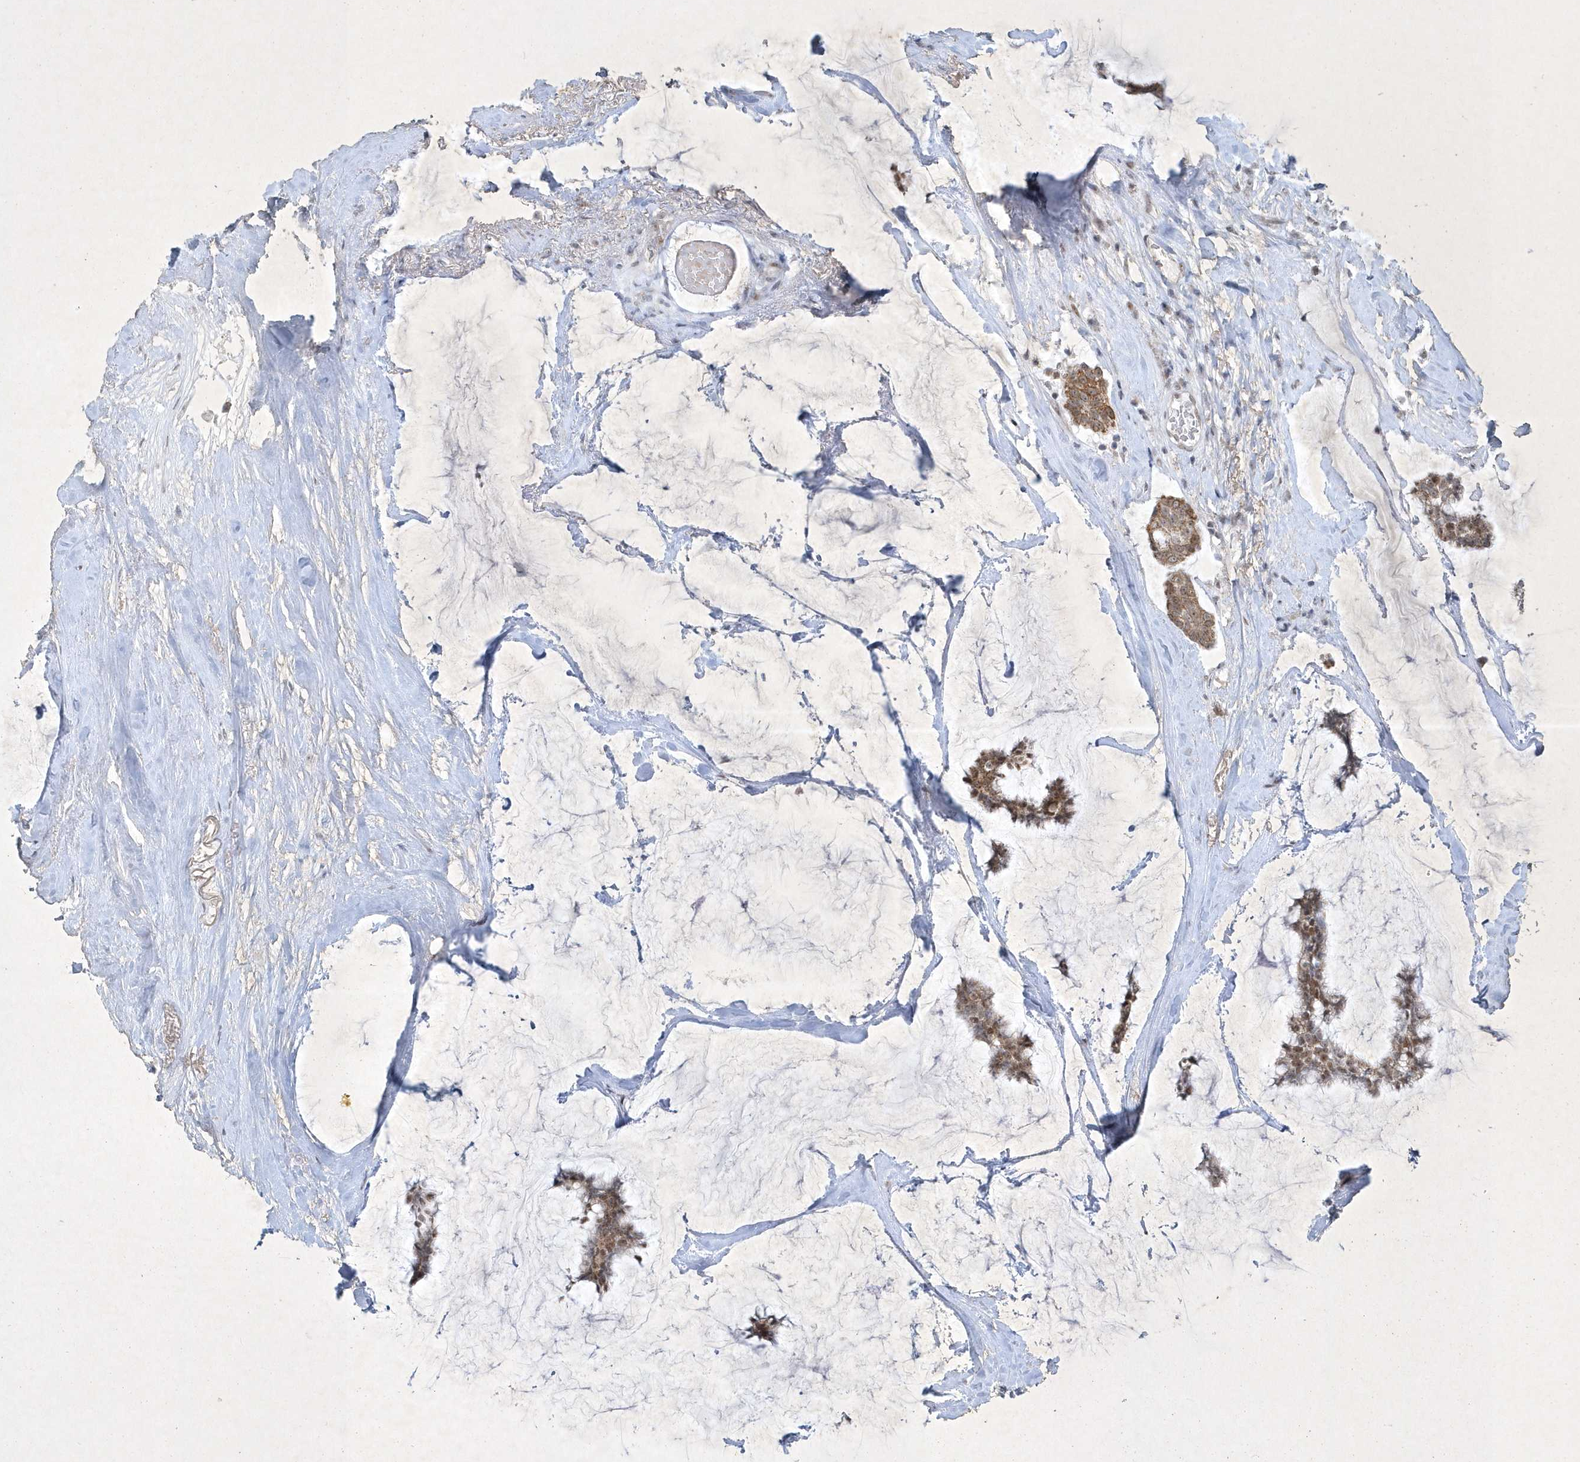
{"staining": {"intensity": "moderate", "quantity": ">75%", "location": "cytoplasmic/membranous,nuclear"}, "tissue": "breast cancer", "cell_type": "Tumor cells", "image_type": "cancer", "snomed": [{"axis": "morphology", "description": "Duct carcinoma"}, {"axis": "topography", "description": "Breast"}], "caption": "Tumor cells show medium levels of moderate cytoplasmic/membranous and nuclear expression in about >75% of cells in breast cancer (invasive ductal carcinoma).", "gene": "ZBTB9", "patient": {"sex": "female", "age": 93}}